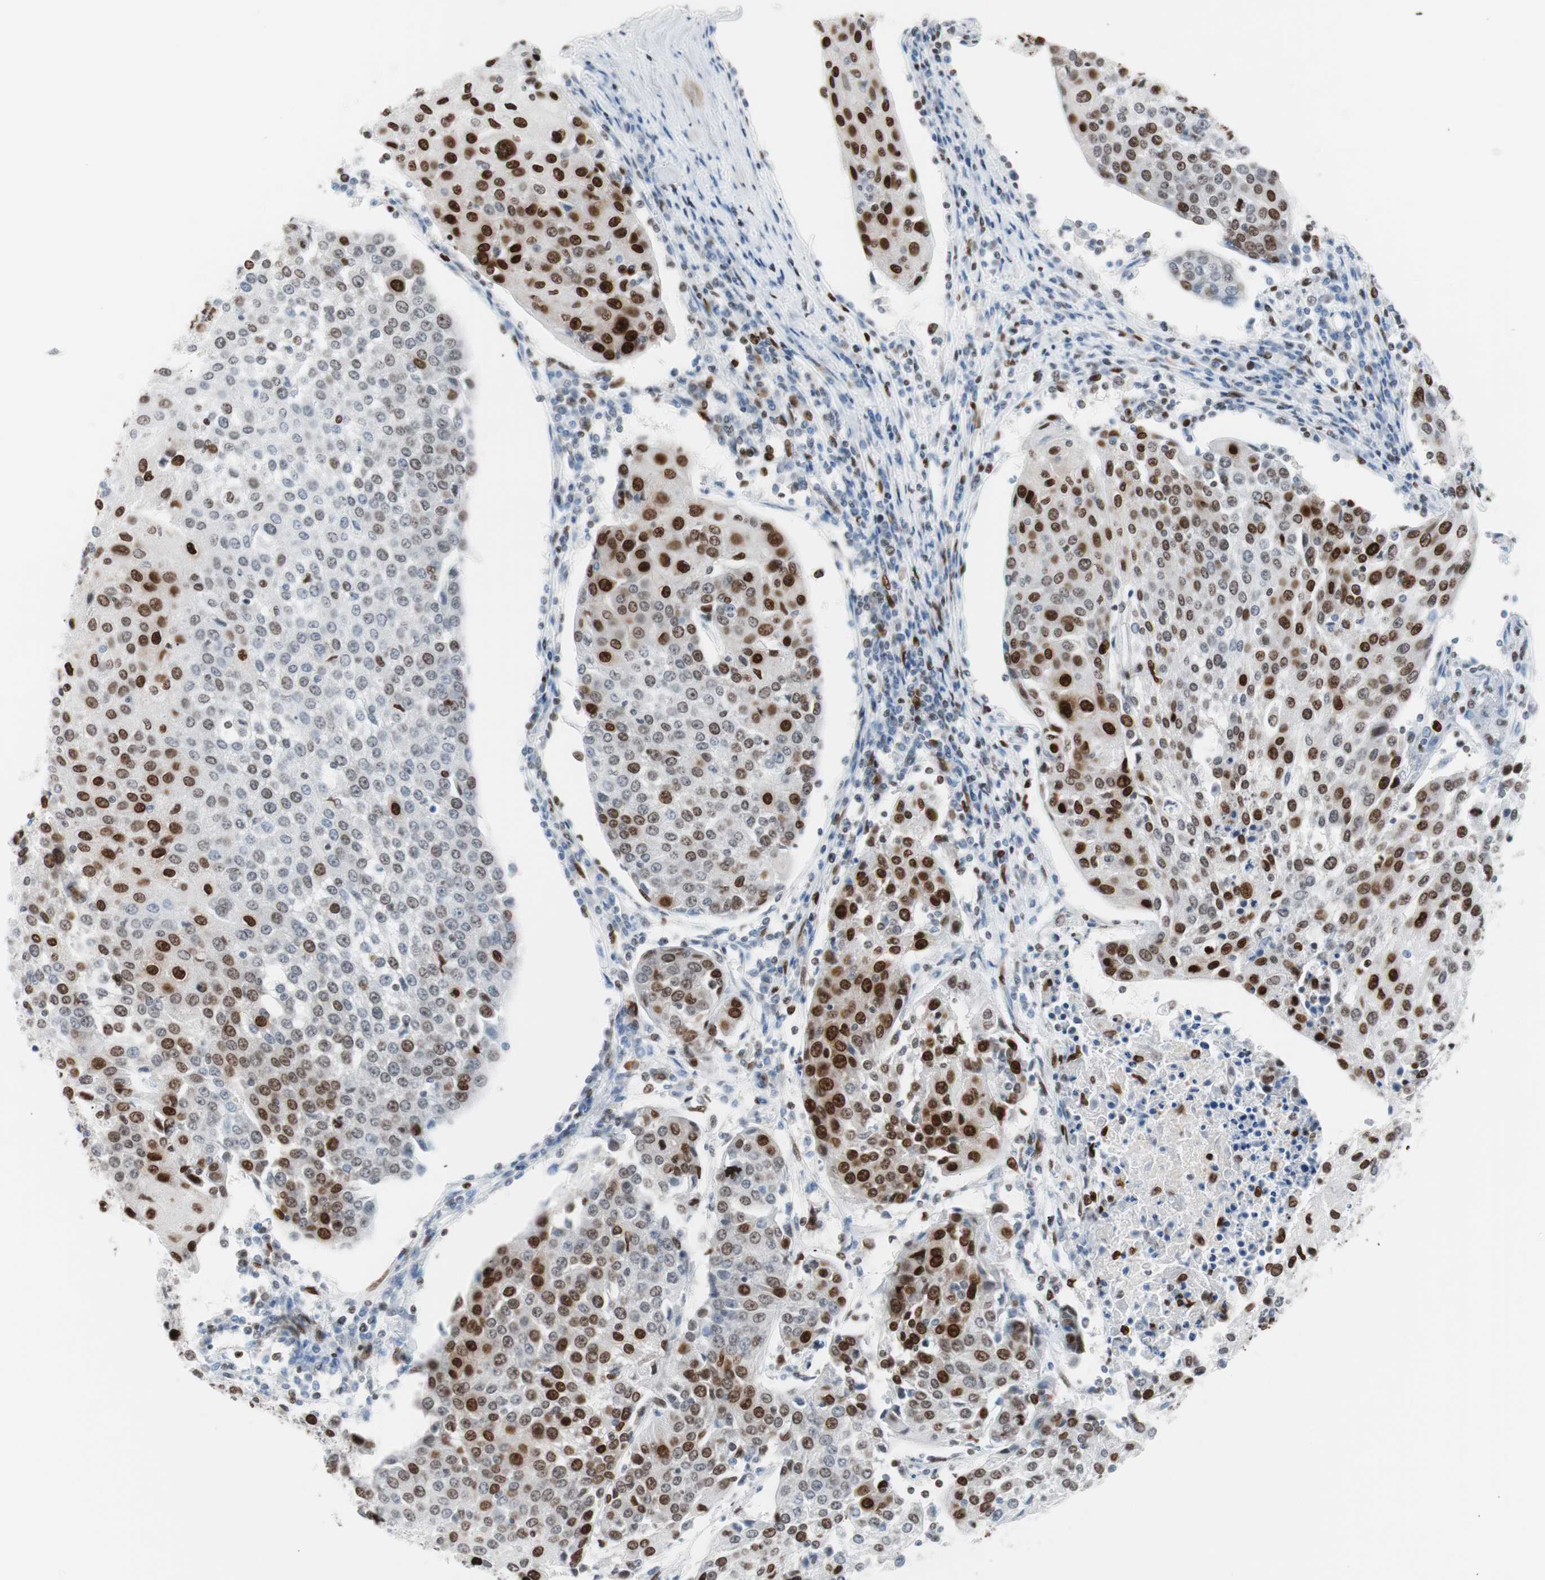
{"staining": {"intensity": "strong", "quantity": "25%-75%", "location": "nuclear"}, "tissue": "urothelial cancer", "cell_type": "Tumor cells", "image_type": "cancer", "snomed": [{"axis": "morphology", "description": "Urothelial carcinoma, High grade"}, {"axis": "topography", "description": "Urinary bladder"}], "caption": "Tumor cells exhibit strong nuclear positivity in approximately 25%-75% of cells in high-grade urothelial carcinoma. (IHC, brightfield microscopy, high magnification).", "gene": "CEBPB", "patient": {"sex": "female", "age": 85}}